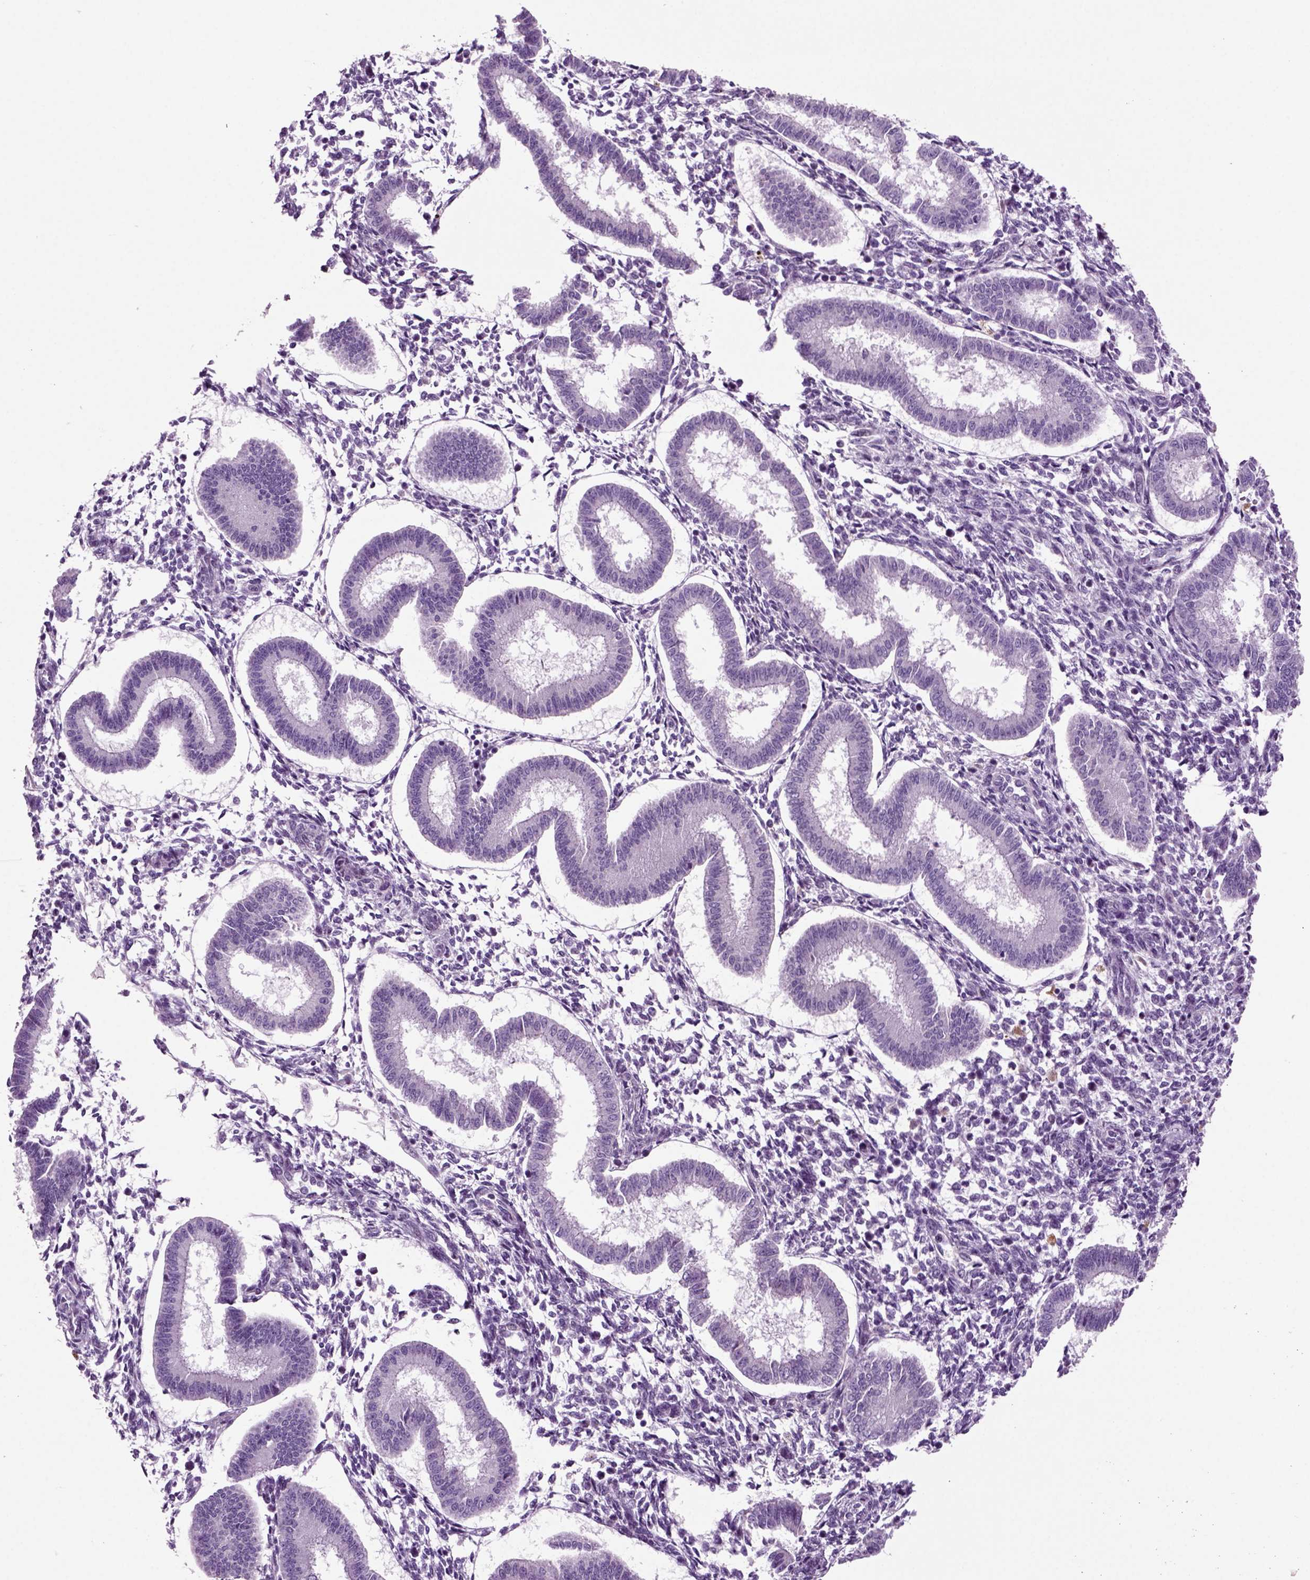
{"staining": {"intensity": "negative", "quantity": "none", "location": "none"}, "tissue": "endometrium", "cell_type": "Cells in endometrial stroma", "image_type": "normal", "snomed": [{"axis": "morphology", "description": "Normal tissue, NOS"}, {"axis": "topography", "description": "Endometrium"}], "caption": "Micrograph shows no protein expression in cells in endometrial stroma of unremarkable endometrium. (Immunohistochemistry (ihc), brightfield microscopy, high magnification).", "gene": "ARID3A", "patient": {"sex": "female", "age": 43}}